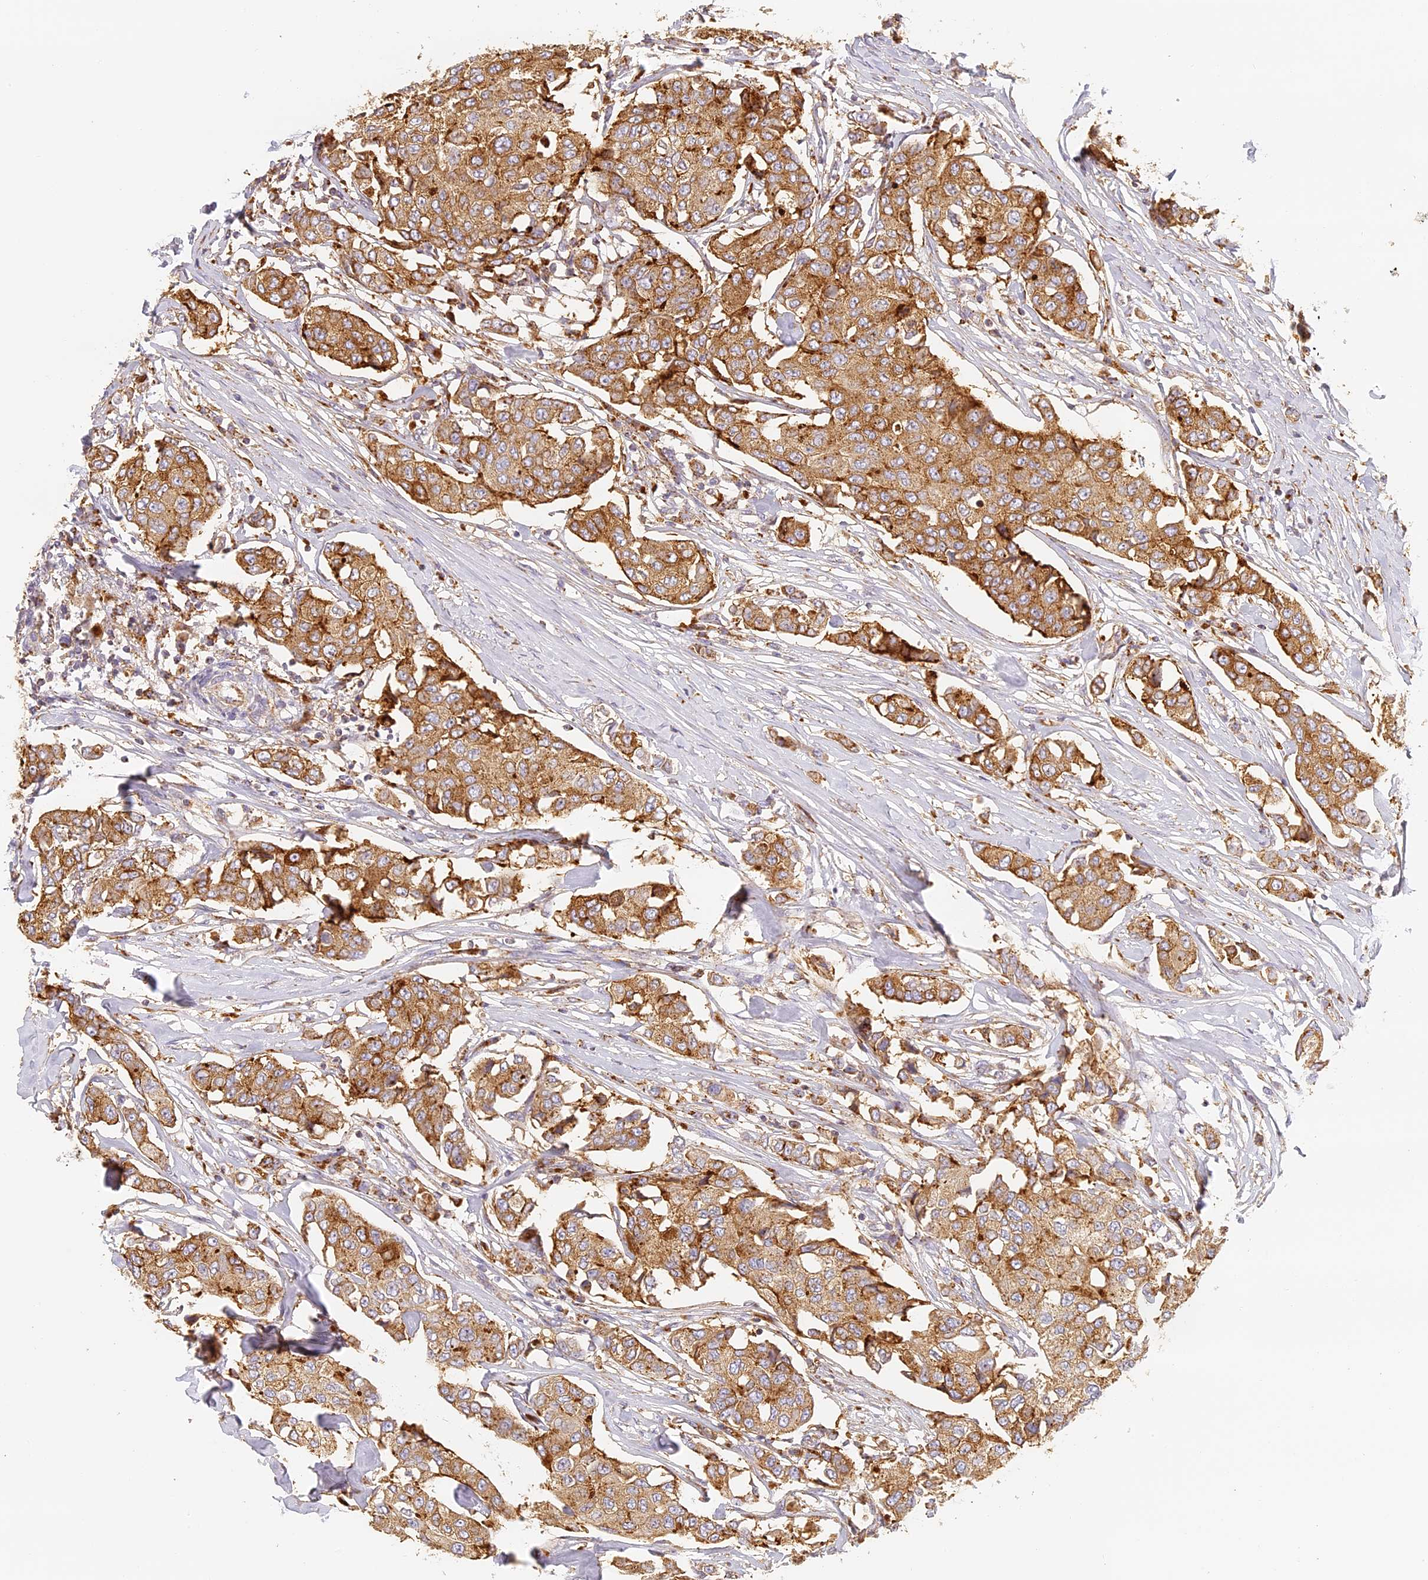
{"staining": {"intensity": "moderate", "quantity": ">75%", "location": "cytoplasmic/membranous"}, "tissue": "breast cancer", "cell_type": "Tumor cells", "image_type": "cancer", "snomed": [{"axis": "morphology", "description": "Duct carcinoma"}, {"axis": "topography", "description": "Breast"}], "caption": "IHC (DAB (3,3'-diaminobenzidine)) staining of human breast cancer displays moderate cytoplasmic/membranous protein positivity in about >75% of tumor cells.", "gene": "LAMP2", "patient": {"sex": "female", "age": 80}}